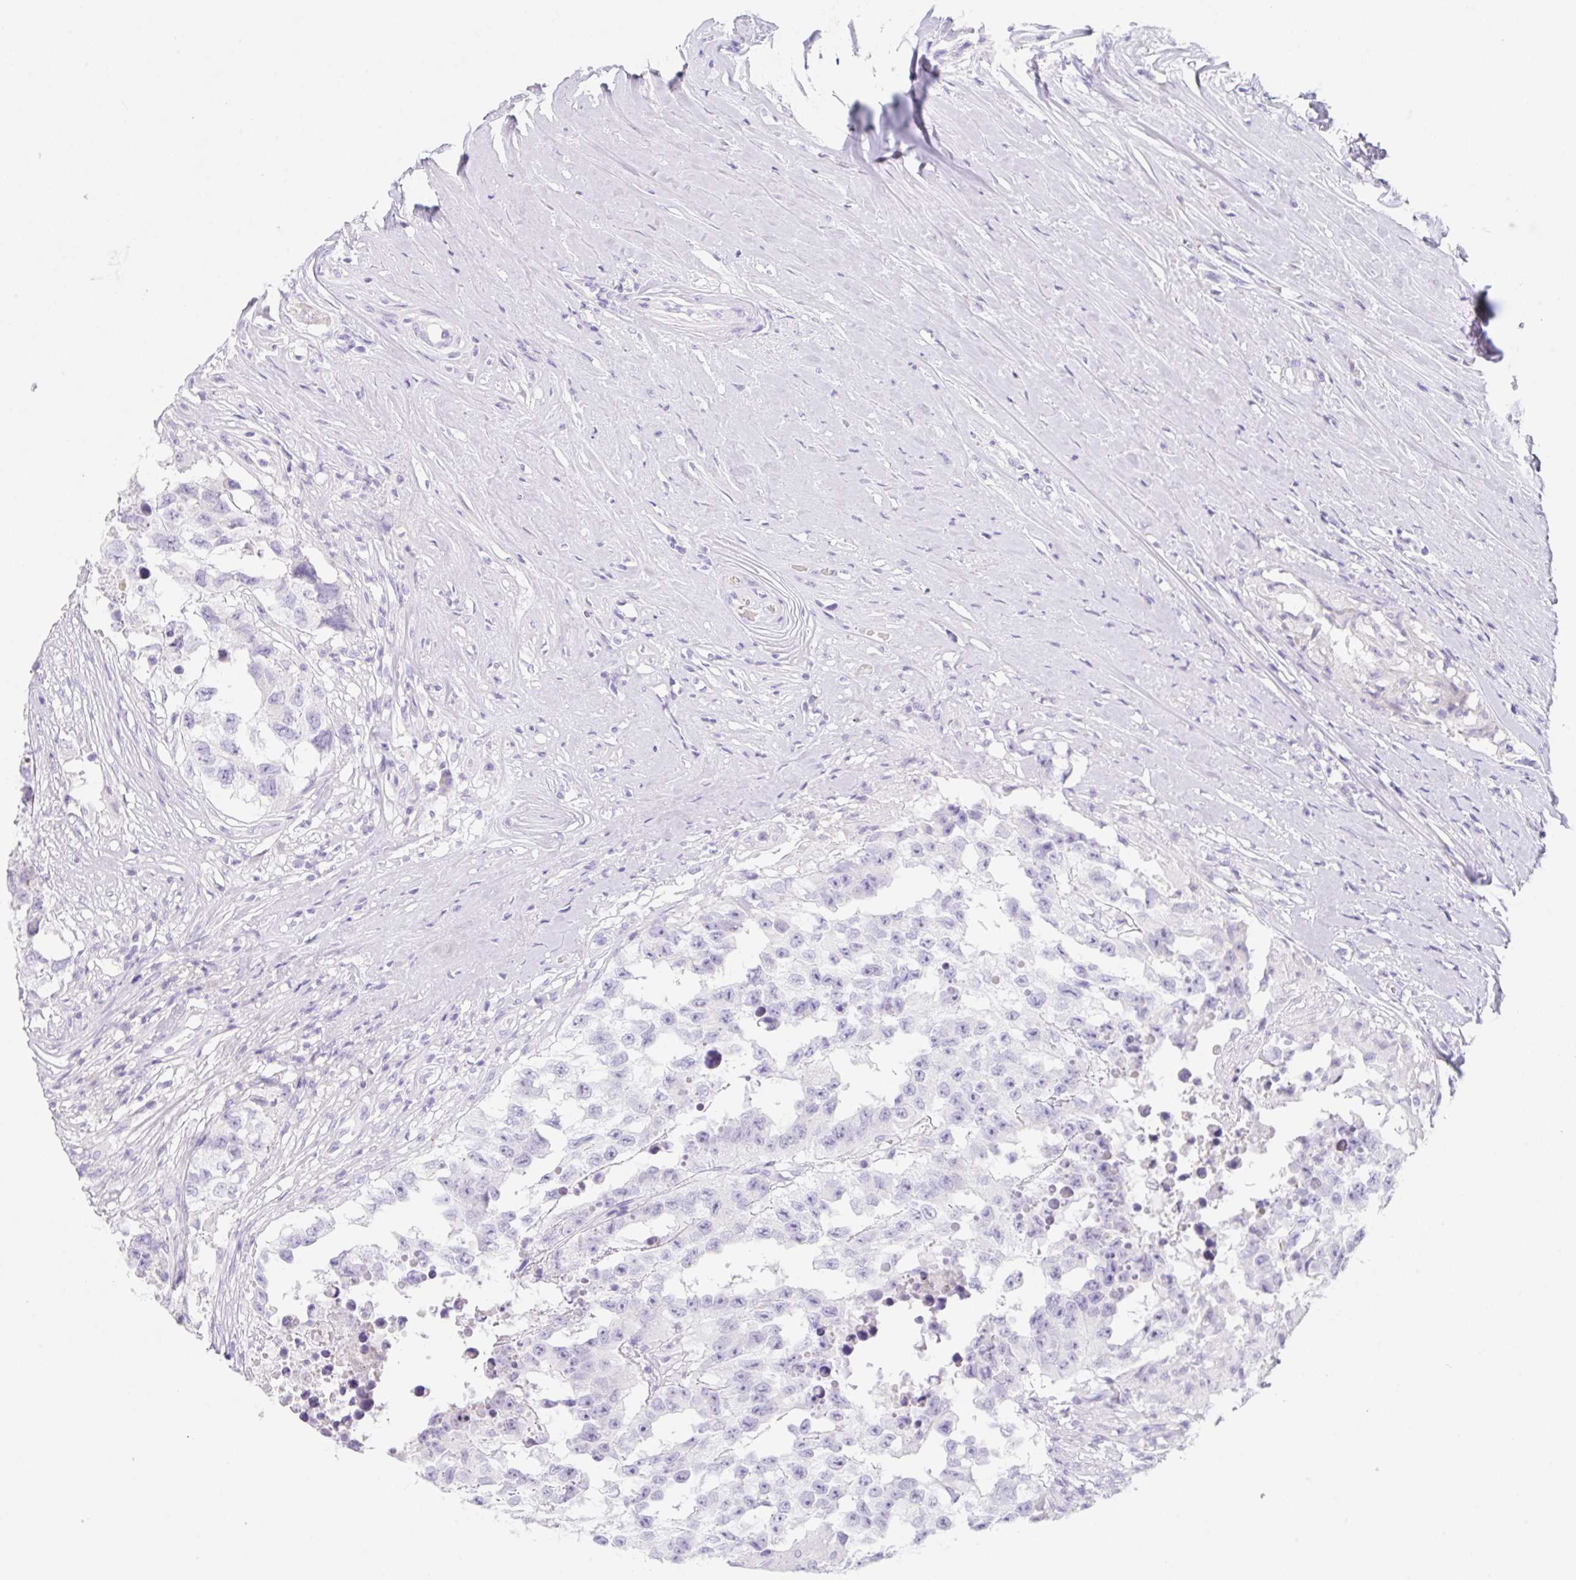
{"staining": {"intensity": "negative", "quantity": "none", "location": "none"}, "tissue": "testis cancer", "cell_type": "Tumor cells", "image_type": "cancer", "snomed": [{"axis": "morphology", "description": "Carcinoma, Embryonal, NOS"}, {"axis": "topography", "description": "Testis"}], "caption": "A high-resolution histopathology image shows IHC staining of testis cancer, which shows no significant expression in tumor cells.", "gene": "KLK8", "patient": {"sex": "male", "age": 83}}